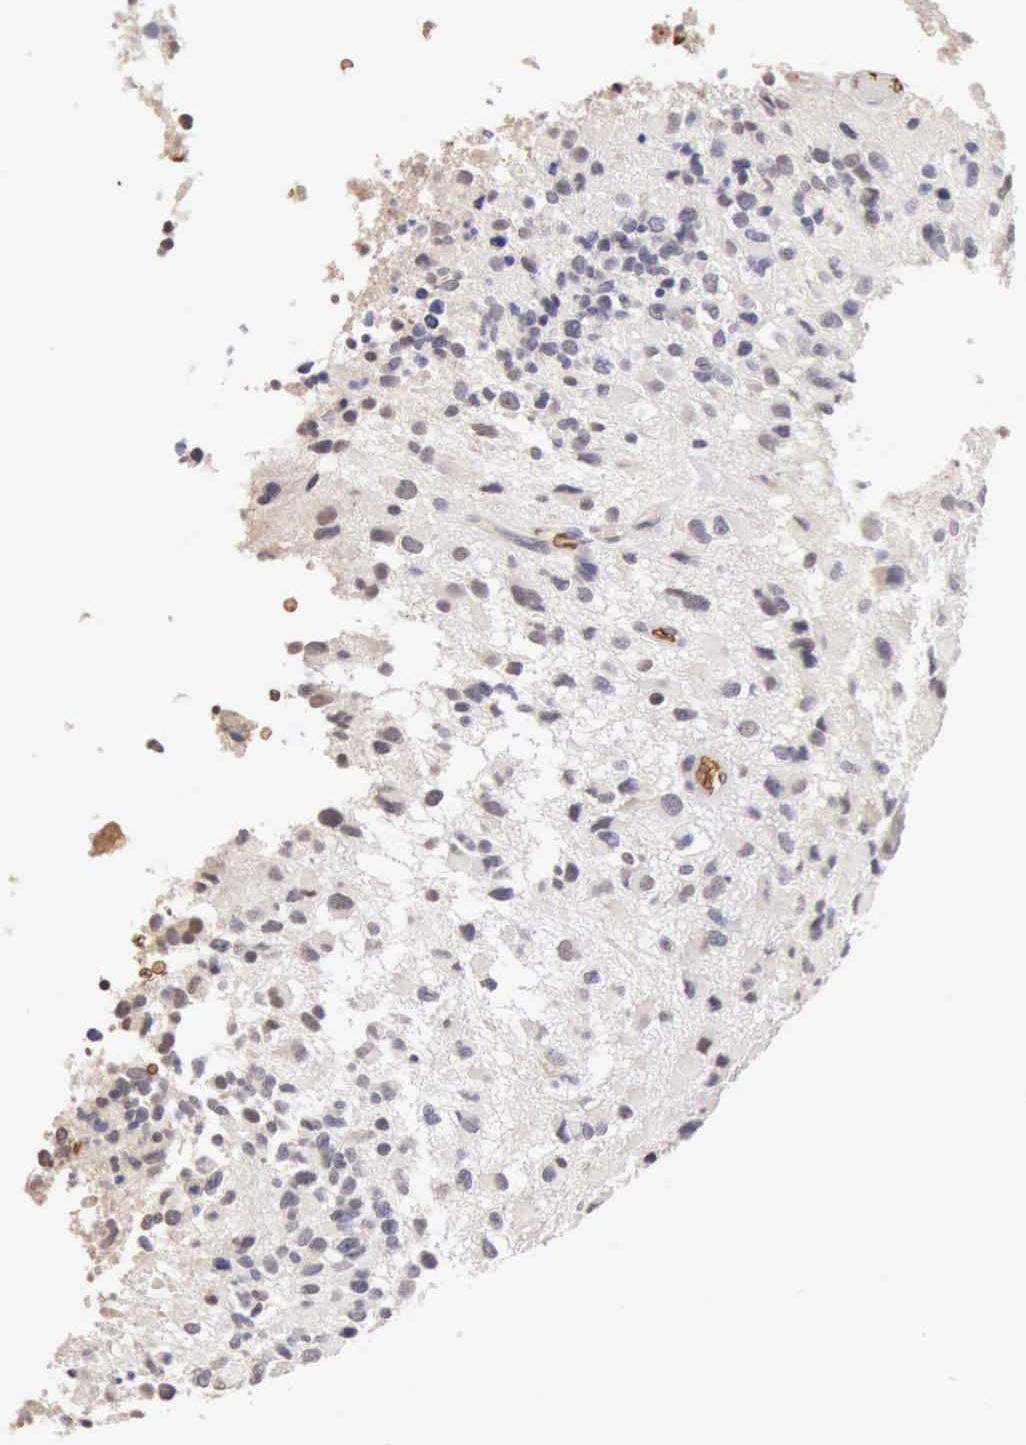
{"staining": {"intensity": "negative", "quantity": "none", "location": "none"}, "tissue": "glioma", "cell_type": "Tumor cells", "image_type": "cancer", "snomed": [{"axis": "morphology", "description": "Glioma, malignant, High grade"}, {"axis": "topography", "description": "Brain"}], "caption": "High power microscopy histopathology image of an immunohistochemistry (IHC) micrograph of malignant glioma (high-grade), revealing no significant positivity in tumor cells.", "gene": "CFI", "patient": {"sex": "male", "age": 69}}